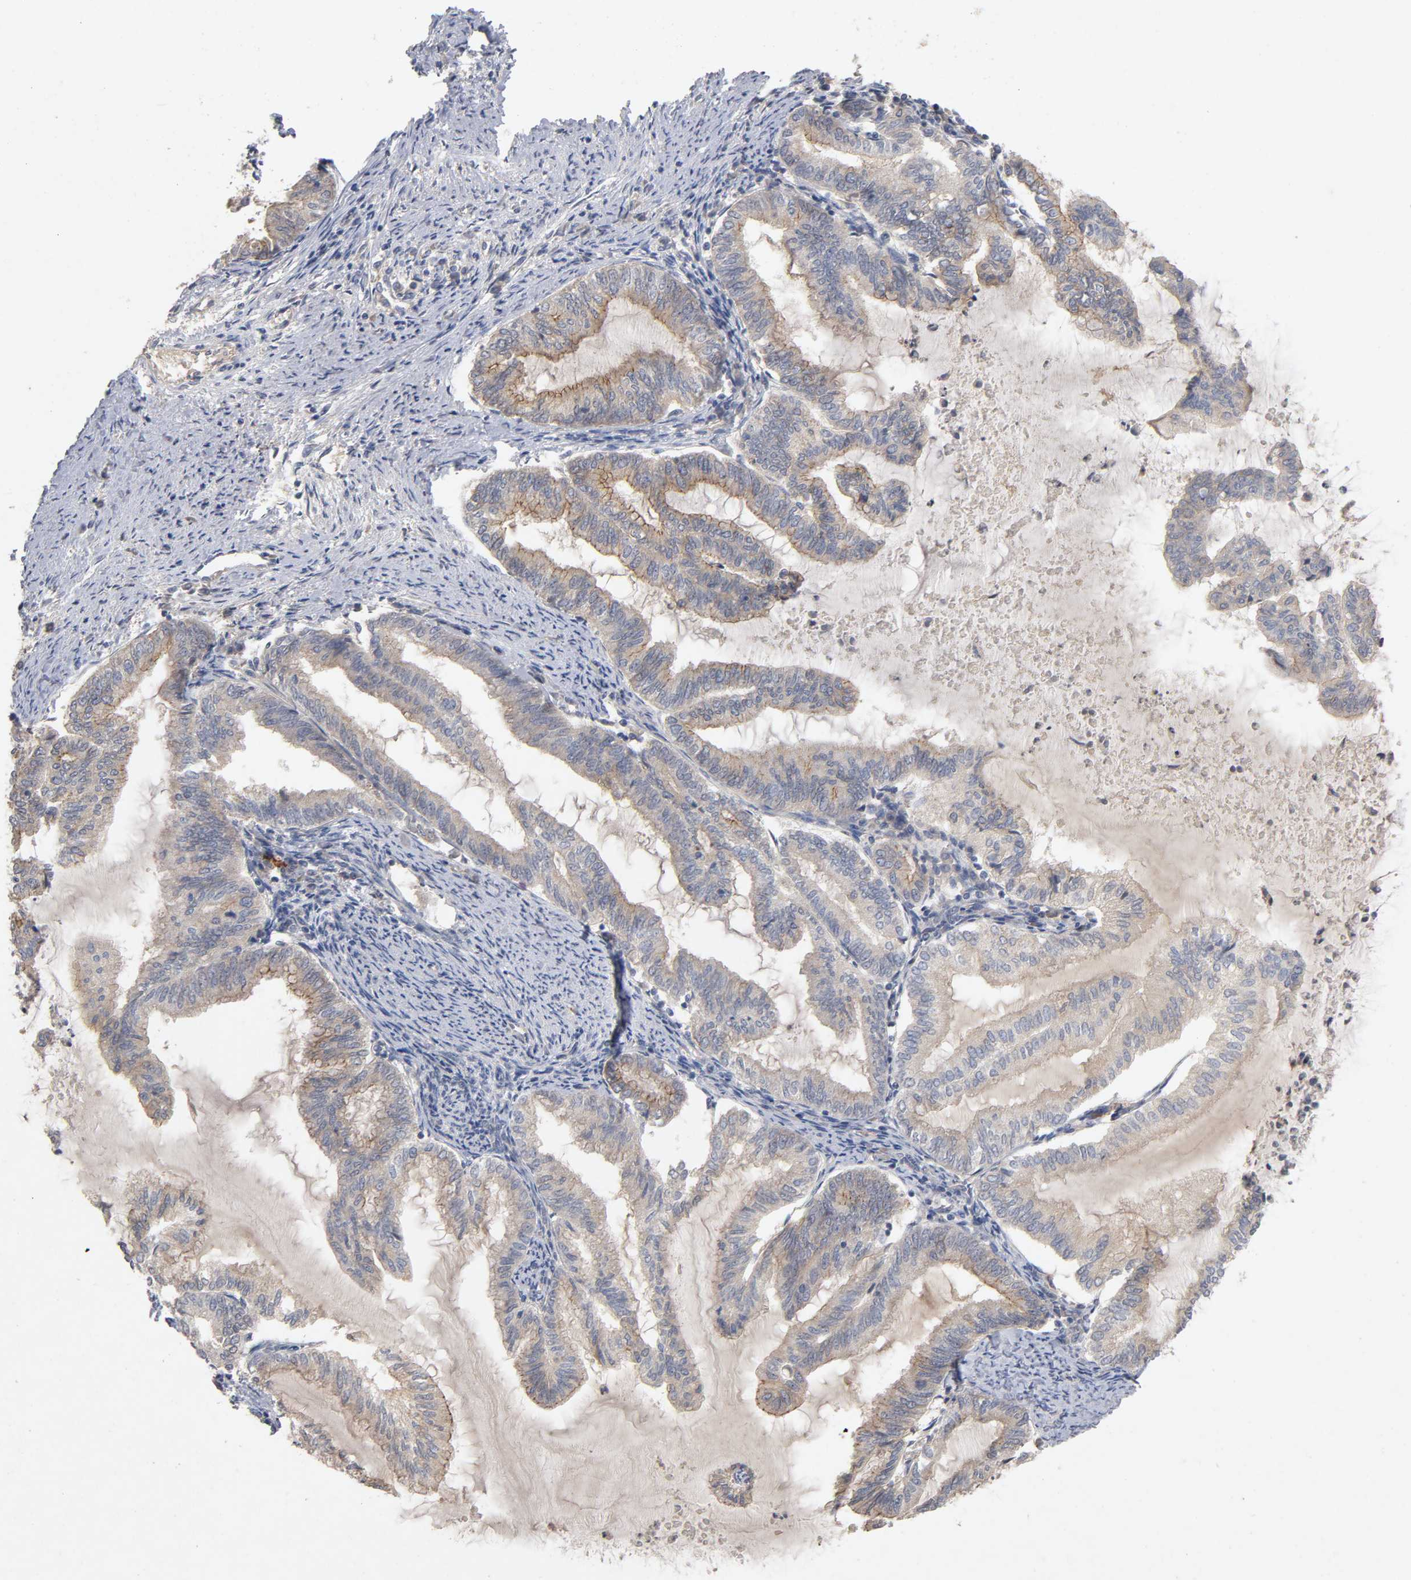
{"staining": {"intensity": "moderate", "quantity": ">75%", "location": "cytoplasmic/membranous"}, "tissue": "endometrial cancer", "cell_type": "Tumor cells", "image_type": "cancer", "snomed": [{"axis": "morphology", "description": "Adenocarcinoma, NOS"}, {"axis": "topography", "description": "Endometrium"}], "caption": "Moderate cytoplasmic/membranous expression is identified in approximately >75% of tumor cells in endometrial cancer (adenocarcinoma).", "gene": "PDZD11", "patient": {"sex": "female", "age": 79}}